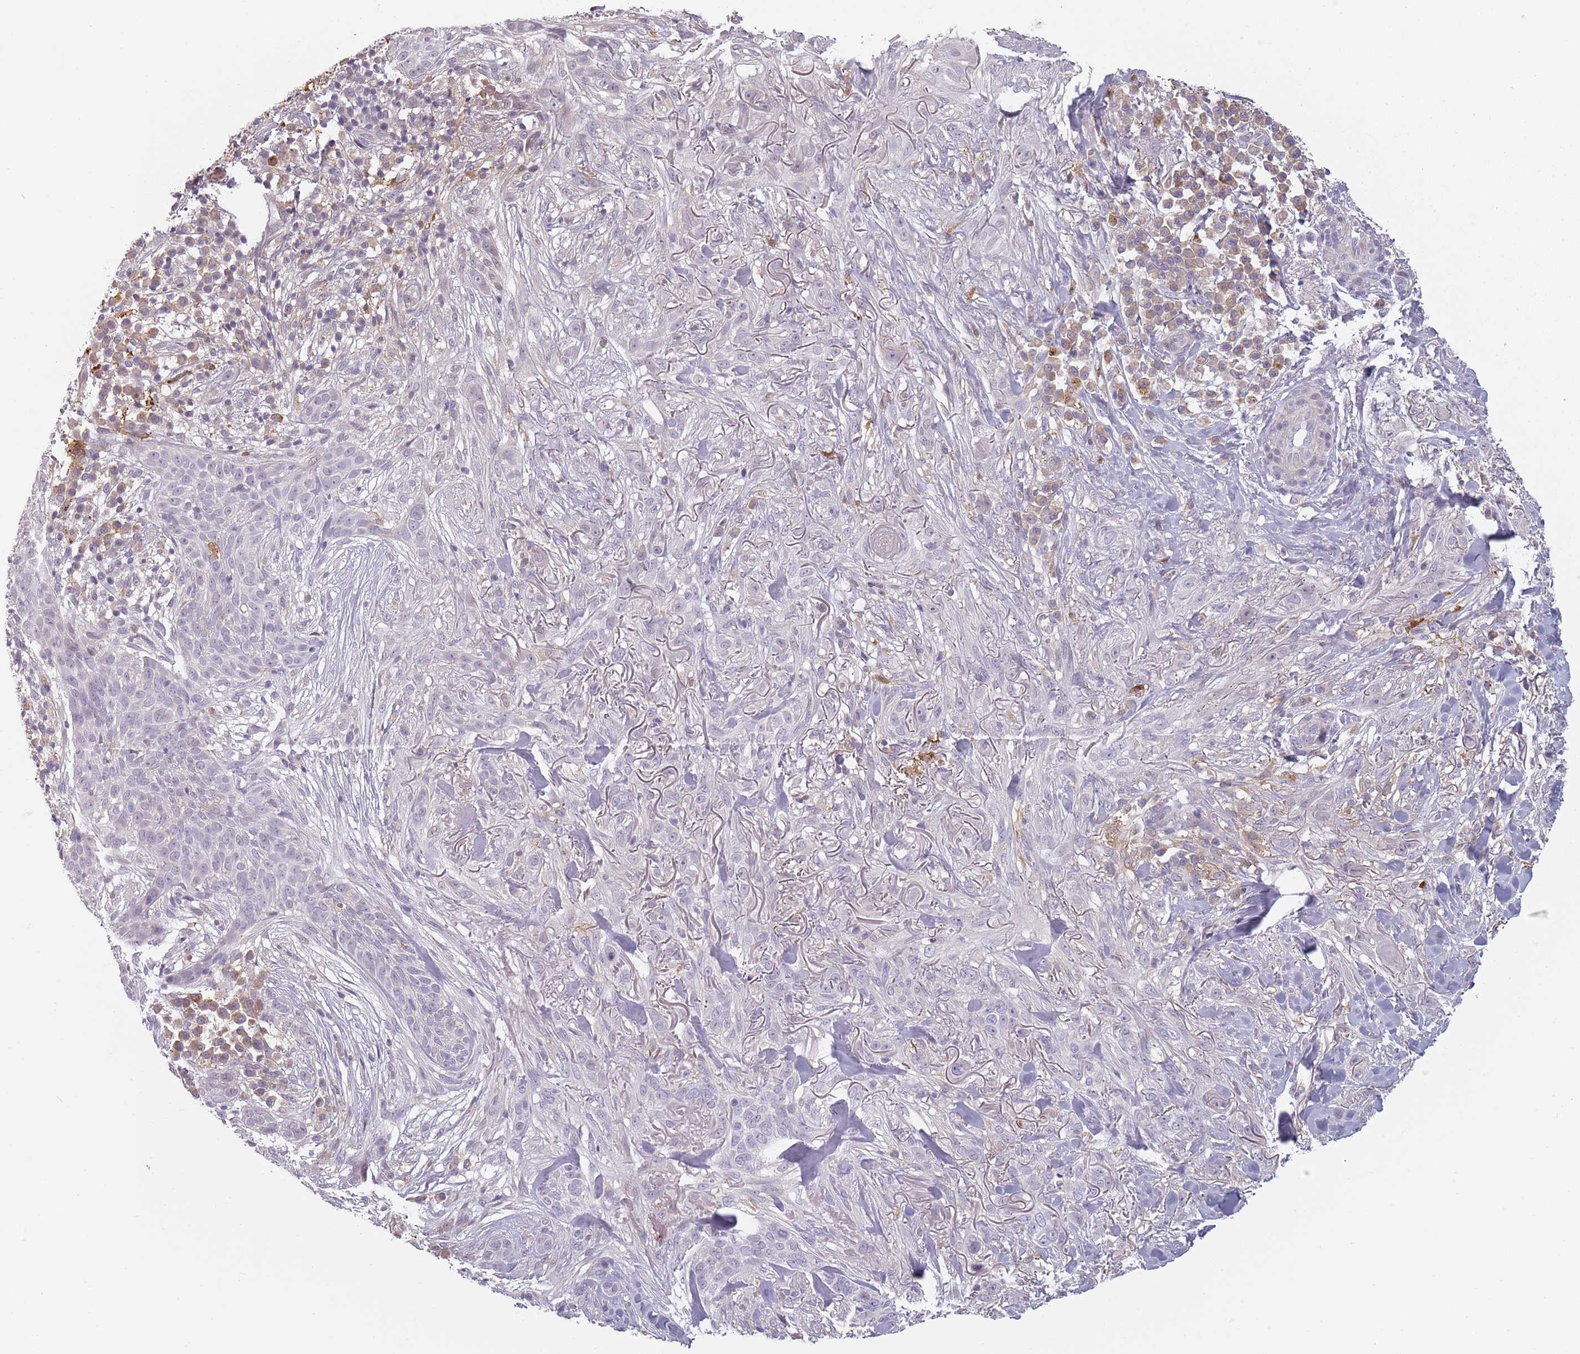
{"staining": {"intensity": "negative", "quantity": "none", "location": "none"}, "tissue": "skin cancer", "cell_type": "Tumor cells", "image_type": "cancer", "snomed": [{"axis": "morphology", "description": "Basal cell carcinoma"}, {"axis": "topography", "description": "Skin"}], "caption": "DAB (3,3'-diaminobenzidine) immunohistochemical staining of skin cancer (basal cell carcinoma) displays no significant positivity in tumor cells. The staining was performed using DAB (3,3'-diaminobenzidine) to visualize the protein expression in brown, while the nuclei were stained in blue with hematoxylin (Magnification: 20x).", "gene": "CC2D2B", "patient": {"sex": "male", "age": 72}}